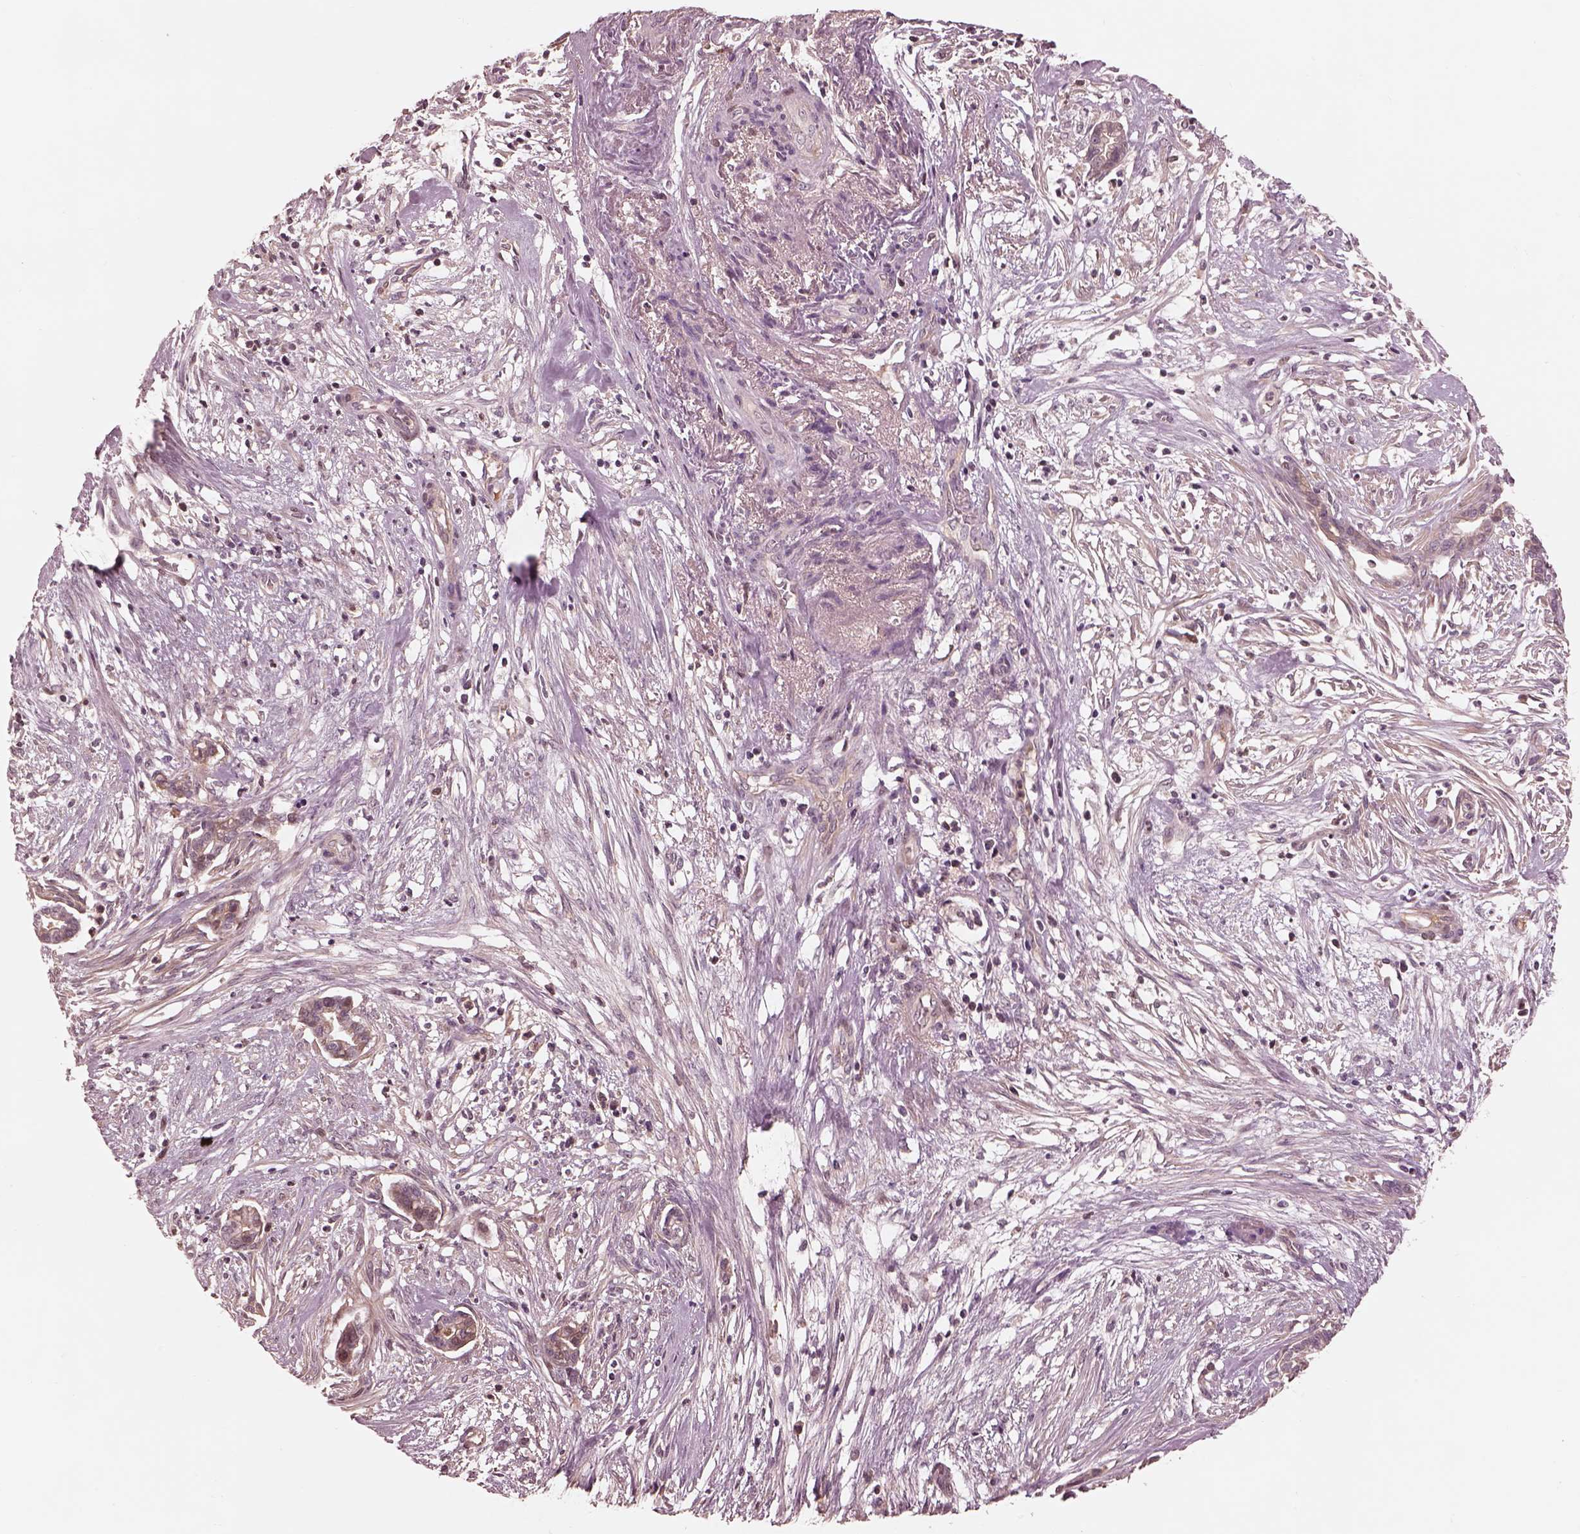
{"staining": {"intensity": "negative", "quantity": "none", "location": "none"}, "tissue": "cervical cancer", "cell_type": "Tumor cells", "image_type": "cancer", "snomed": [{"axis": "morphology", "description": "Adenocarcinoma, NOS"}, {"axis": "topography", "description": "Cervix"}], "caption": "Immunohistochemistry photomicrograph of neoplastic tissue: cervical adenocarcinoma stained with DAB (3,3'-diaminobenzidine) demonstrates no significant protein expression in tumor cells.", "gene": "TF", "patient": {"sex": "female", "age": 62}}